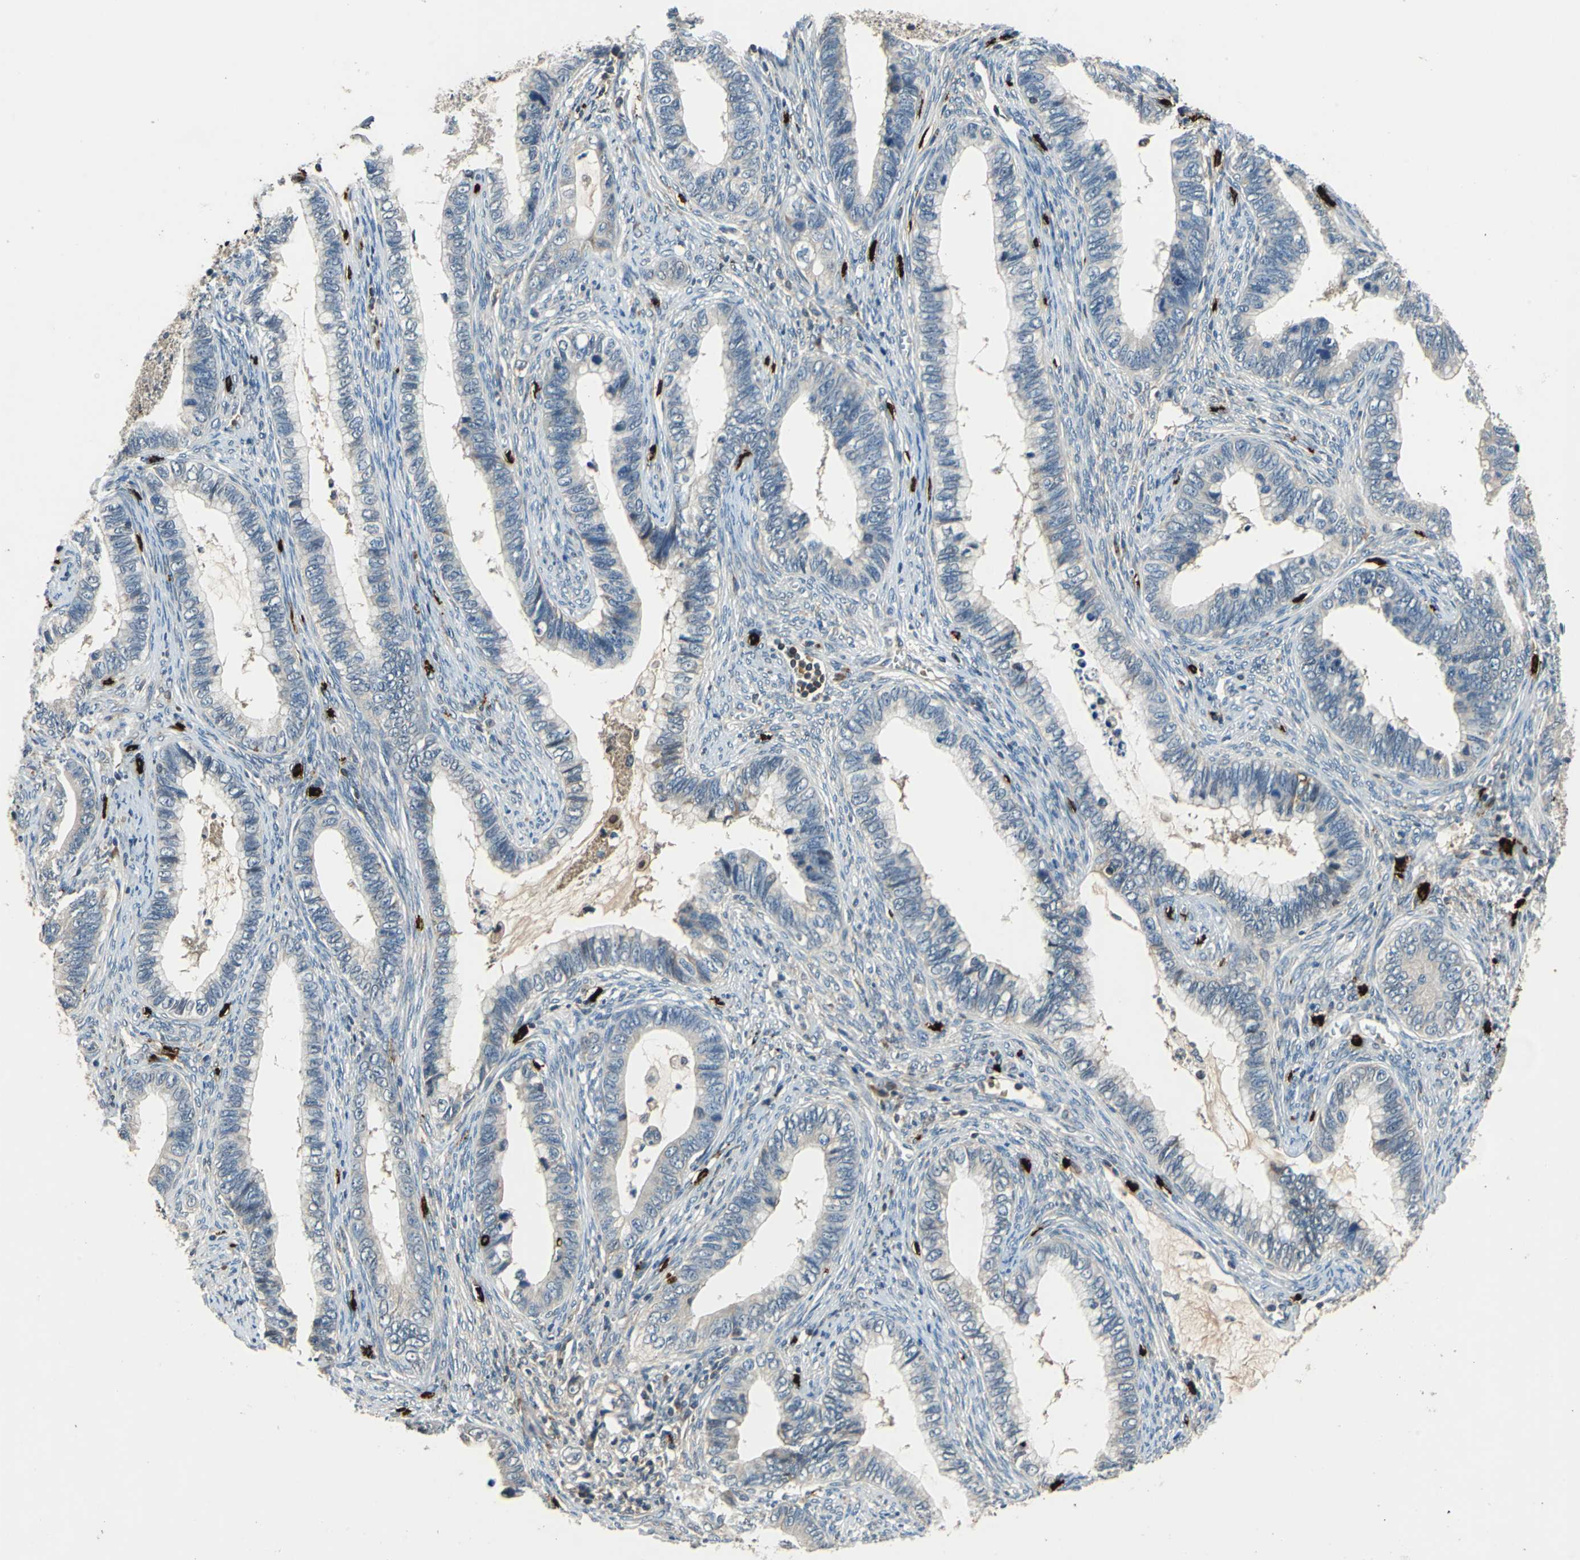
{"staining": {"intensity": "weak", "quantity": "<25%", "location": "cytoplasmic/membranous"}, "tissue": "cervical cancer", "cell_type": "Tumor cells", "image_type": "cancer", "snomed": [{"axis": "morphology", "description": "Adenocarcinoma, NOS"}, {"axis": "topography", "description": "Cervix"}], "caption": "The image reveals no staining of tumor cells in cervical cancer. (DAB (3,3'-diaminobenzidine) immunohistochemistry with hematoxylin counter stain).", "gene": "SLC19A2", "patient": {"sex": "female", "age": 44}}